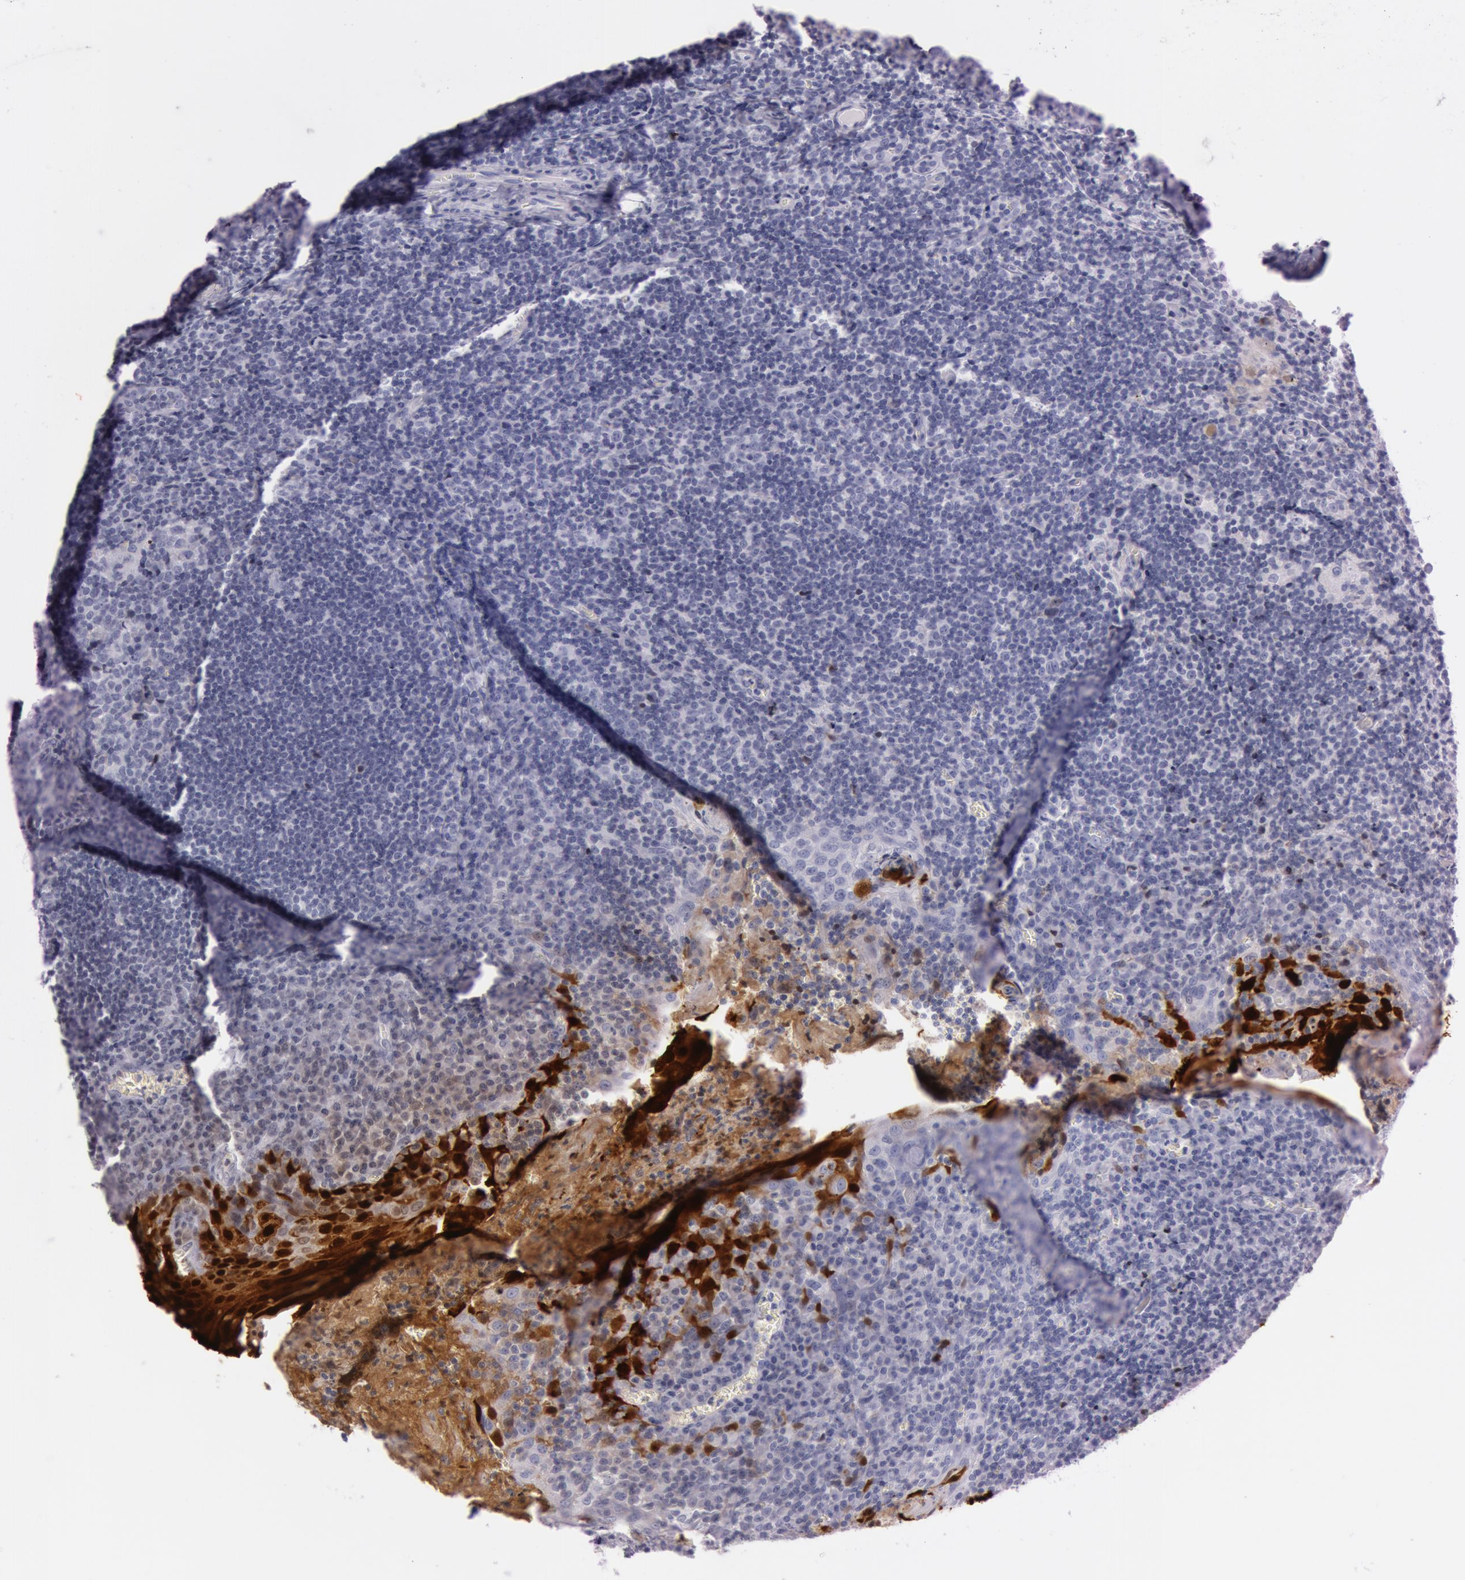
{"staining": {"intensity": "negative", "quantity": "none", "location": "none"}, "tissue": "tonsil", "cell_type": "Germinal center cells", "image_type": "normal", "snomed": [{"axis": "morphology", "description": "Normal tissue, NOS"}, {"axis": "topography", "description": "Tonsil"}], "caption": "Human tonsil stained for a protein using immunohistochemistry (IHC) shows no staining in germinal center cells.", "gene": "S100A7", "patient": {"sex": "male", "age": 20}}